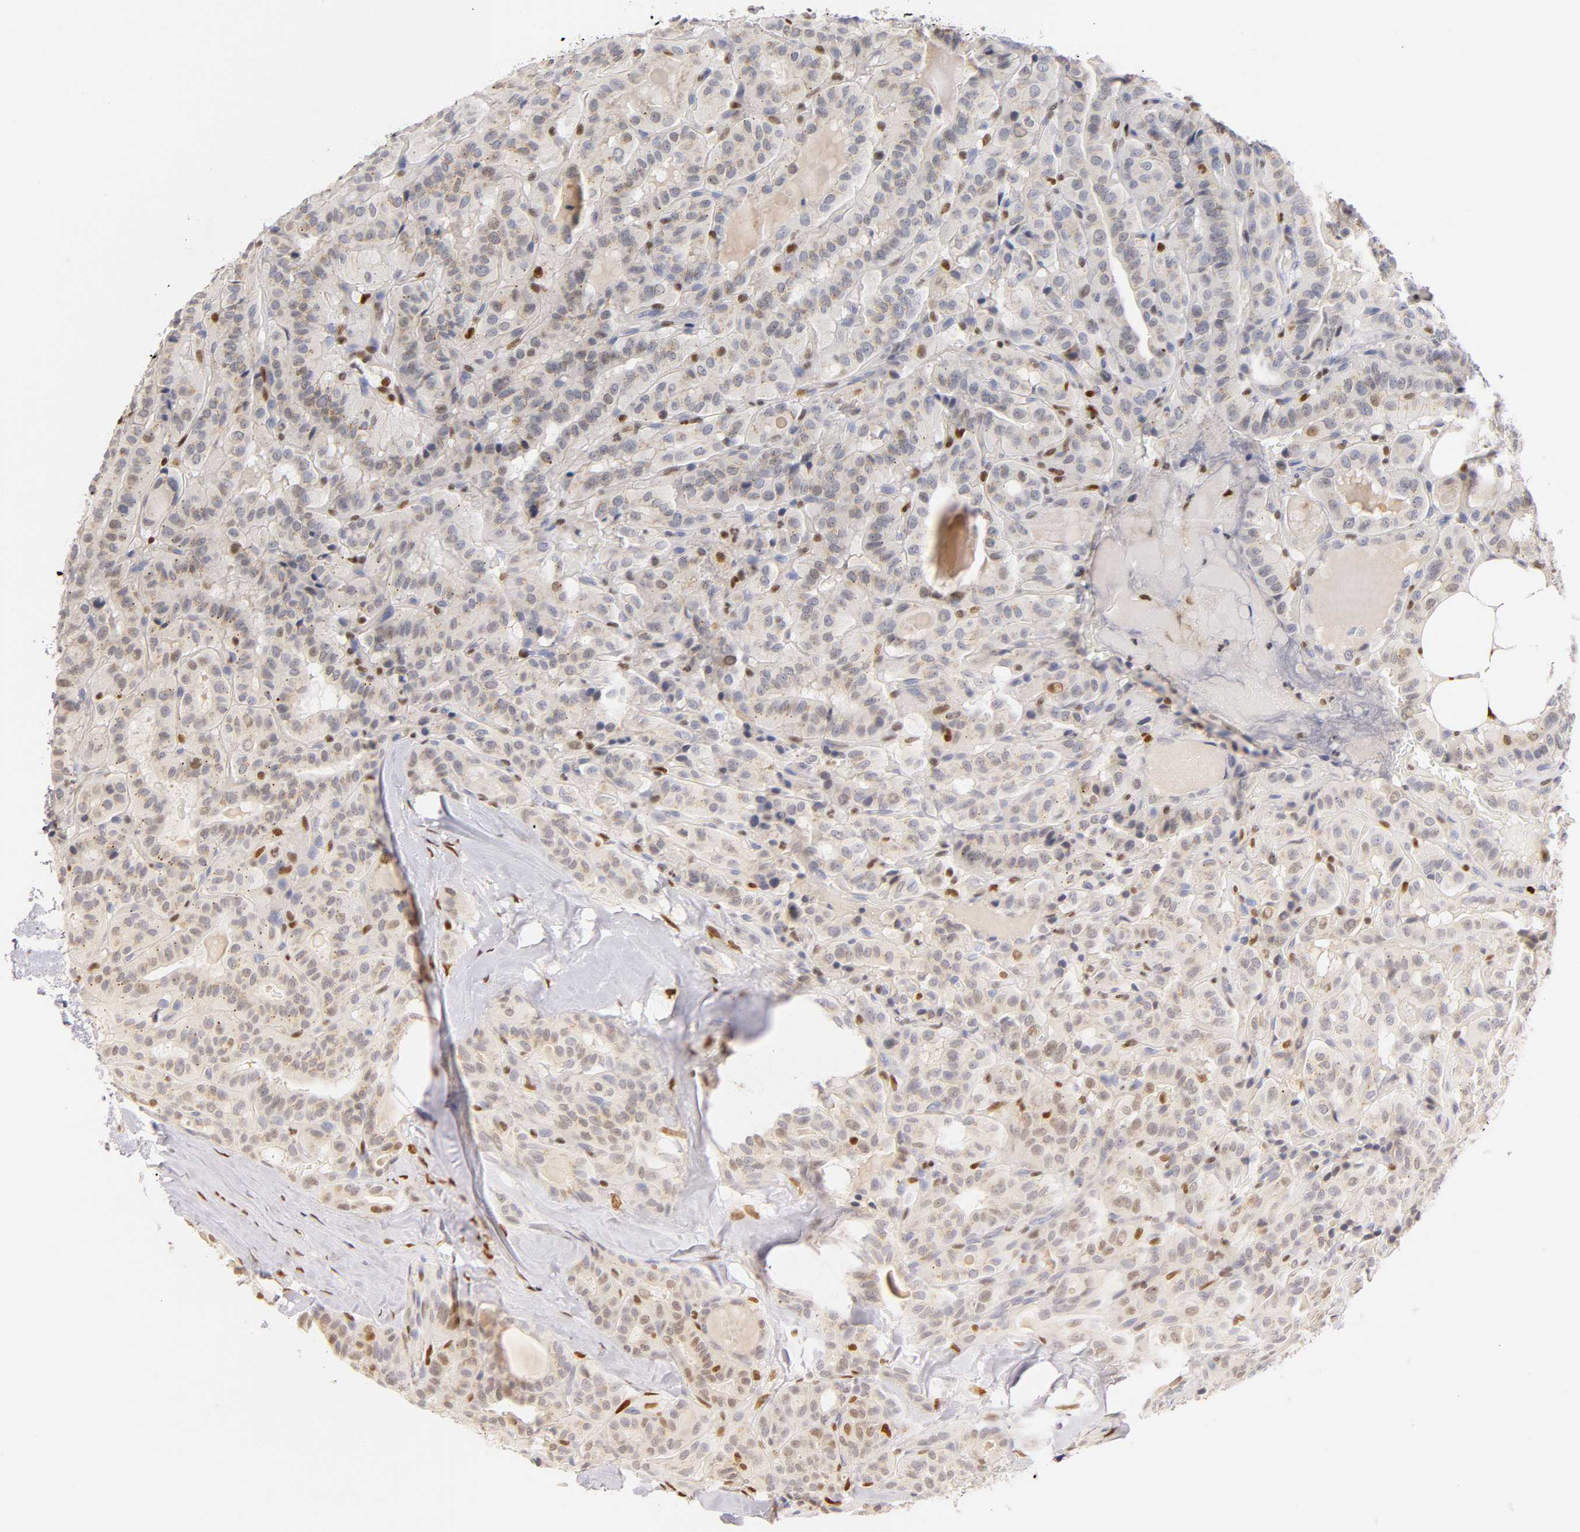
{"staining": {"intensity": "weak", "quantity": "25%-75%", "location": "cytoplasmic/membranous,nuclear"}, "tissue": "thyroid cancer", "cell_type": "Tumor cells", "image_type": "cancer", "snomed": [{"axis": "morphology", "description": "Papillary adenocarcinoma, NOS"}, {"axis": "topography", "description": "Thyroid gland"}], "caption": "IHC micrograph of neoplastic tissue: thyroid cancer (papillary adenocarcinoma) stained using immunohistochemistry exhibits low levels of weak protein expression localized specifically in the cytoplasmic/membranous and nuclear of tumor cells, appearing as a cytoplasmic/membranous and nuclear brown color.", "gene": "RUNX1", "patient": {"sex": "male", "age": 77}}